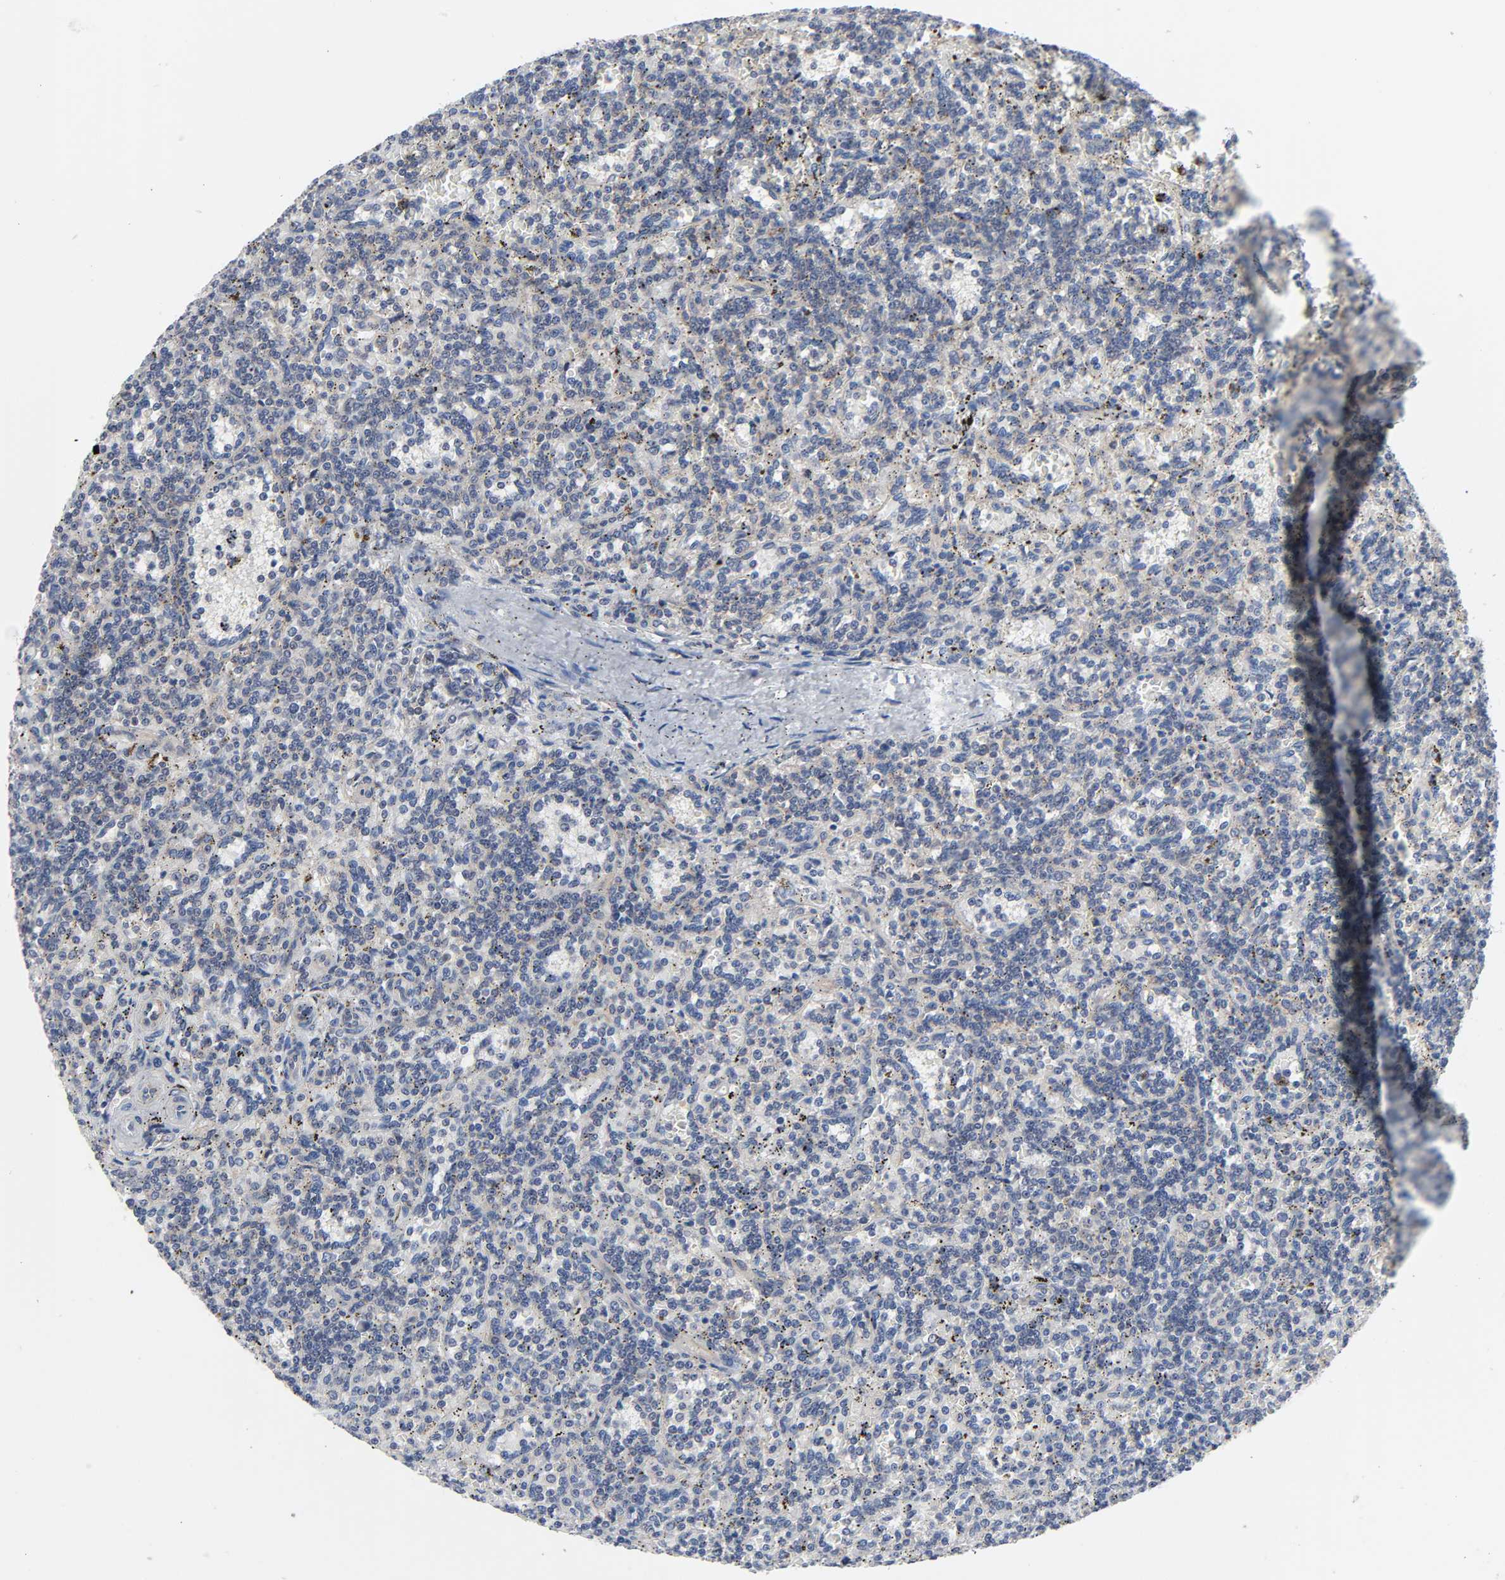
{"staining": {"intensity": "weak", "quantity": "25%-75%", "location": "cytoplasmic/membranous"}, "tissue": "lymphoma", "cell_type": "Tumor cells", "image_type": "cancer", "snomed": [{"axis": "morphology", "description": "Malignant lymphoma, non-Hodgkin's type, Low grade"}, {"axis": "topography", "description": "Spleen"}], "caption": "Immunohistochemistry (DAB) staining of human malignant lymphoma, non-Hodgkin's type (low-grade) displays weak cytoplasmic/membranous protein expression in about 25%-75% of tumor cells.", "gene": "DDX10", "patient": {"sex": "male", "age": 73}}